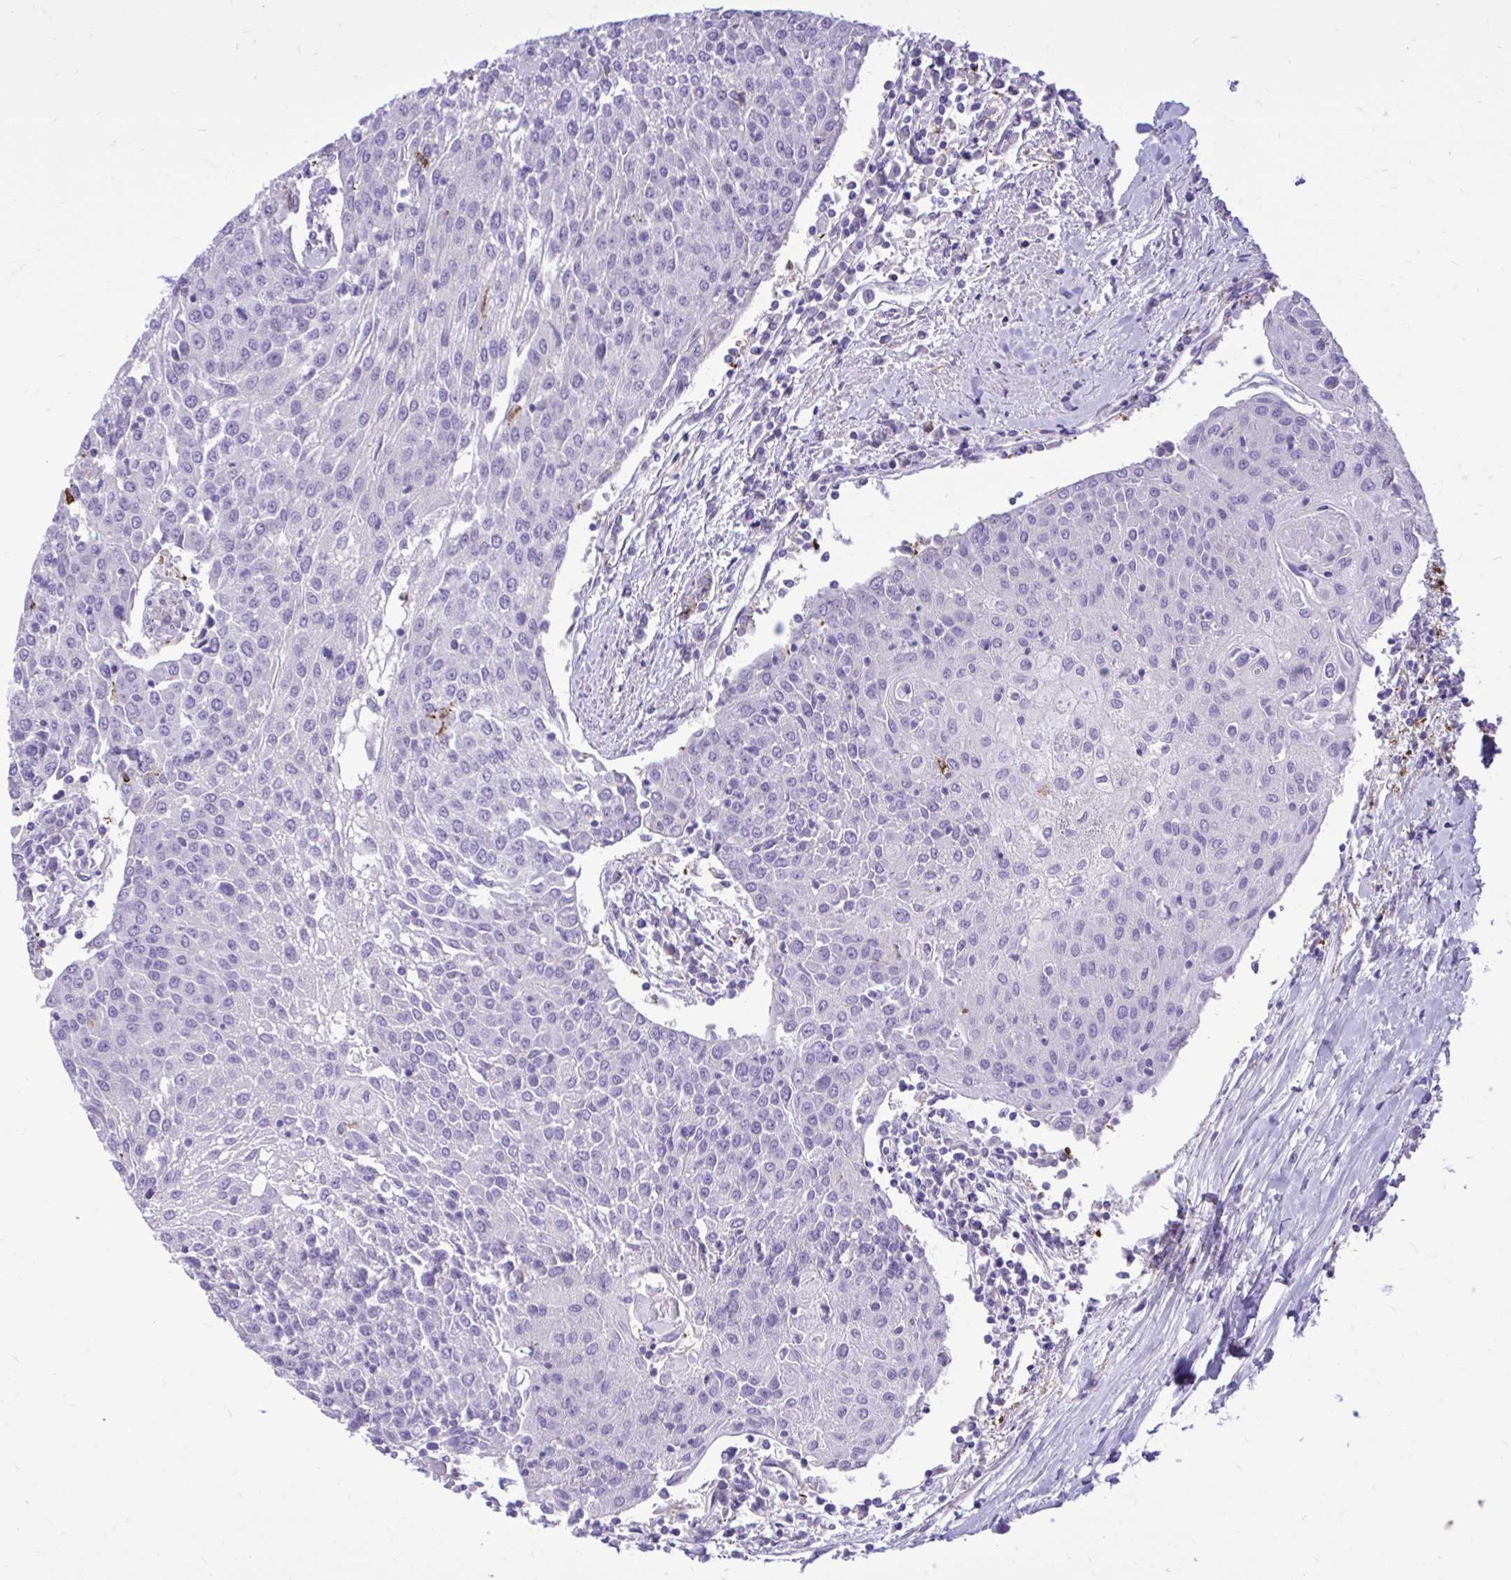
{"staining": {"intensity": "negative", "quantity": "none", "location": "none"}, "tissue": "urothelial cancer", "cell_type": "Tumor cells", "image_type": "cancer", "snomed": [{"axis": "morphology", "description": "Urothelial carcinoma, High grade"}, {"axis": "topography", "description": "Urinary bladder"}], "caption": "The immunohistochemistry photomicrograph has no significant expression in tumor cells of urothelial cancer tissue.", "gene": "TLR7", "patient": {"sex": "female", "age": 85}}